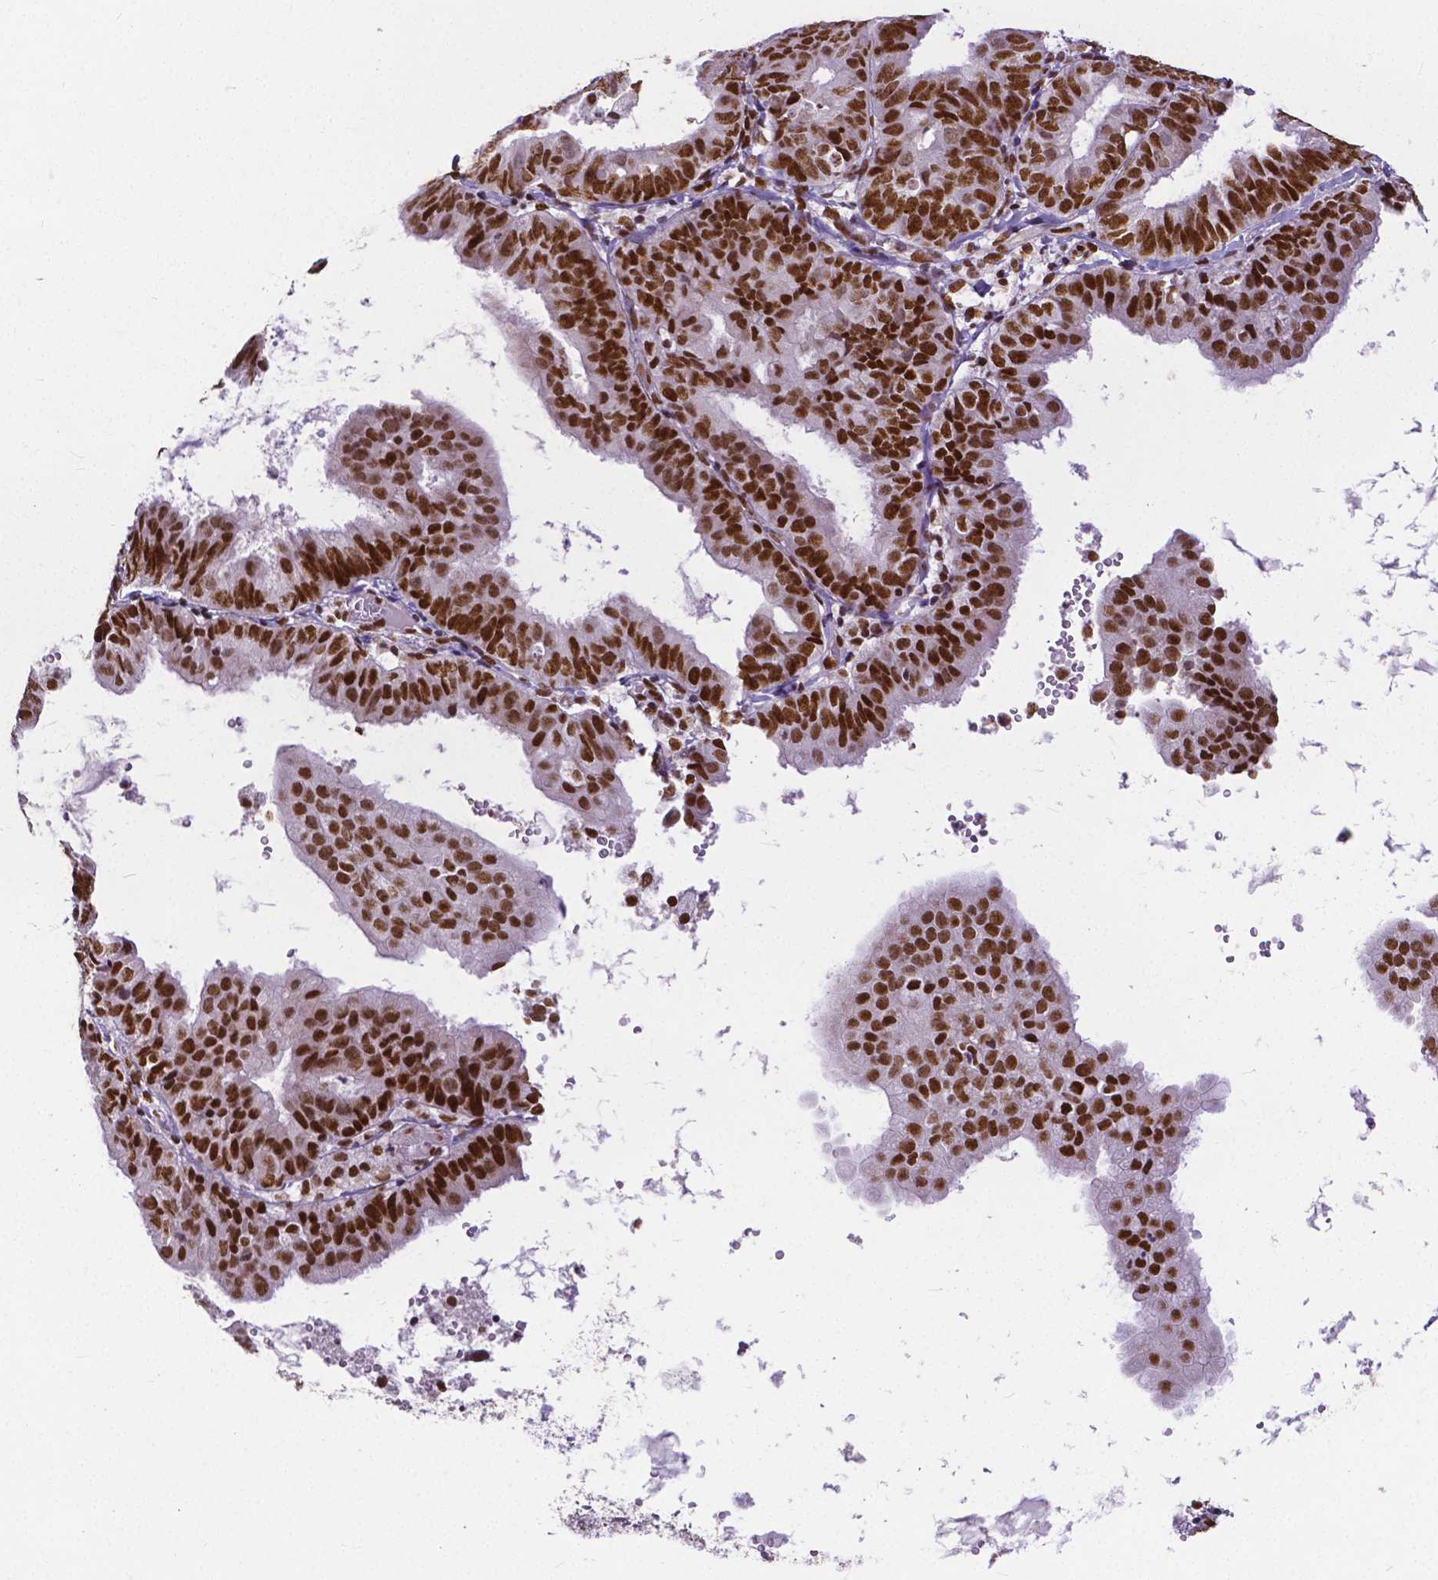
{"staining": {"intensity": "strong", "quantity": ">75%", "location": "nuclear"}, "tissue": "endometrial cancer", "cell_type": "Tumor cells", "image_type": "cancer", "snomed": [{"axis": "morphology", "description": "Adenocarcinoma, NOS"}, {"axis": "topography", "description": "Endometrium"}], "caption": "Endometrial cancer stained with a brown dye shows strong nuclear positive positivity in approximately >75% of tumor cells.", "gene": "ATRX", "patient": {"sex": "female", "age": 80}}